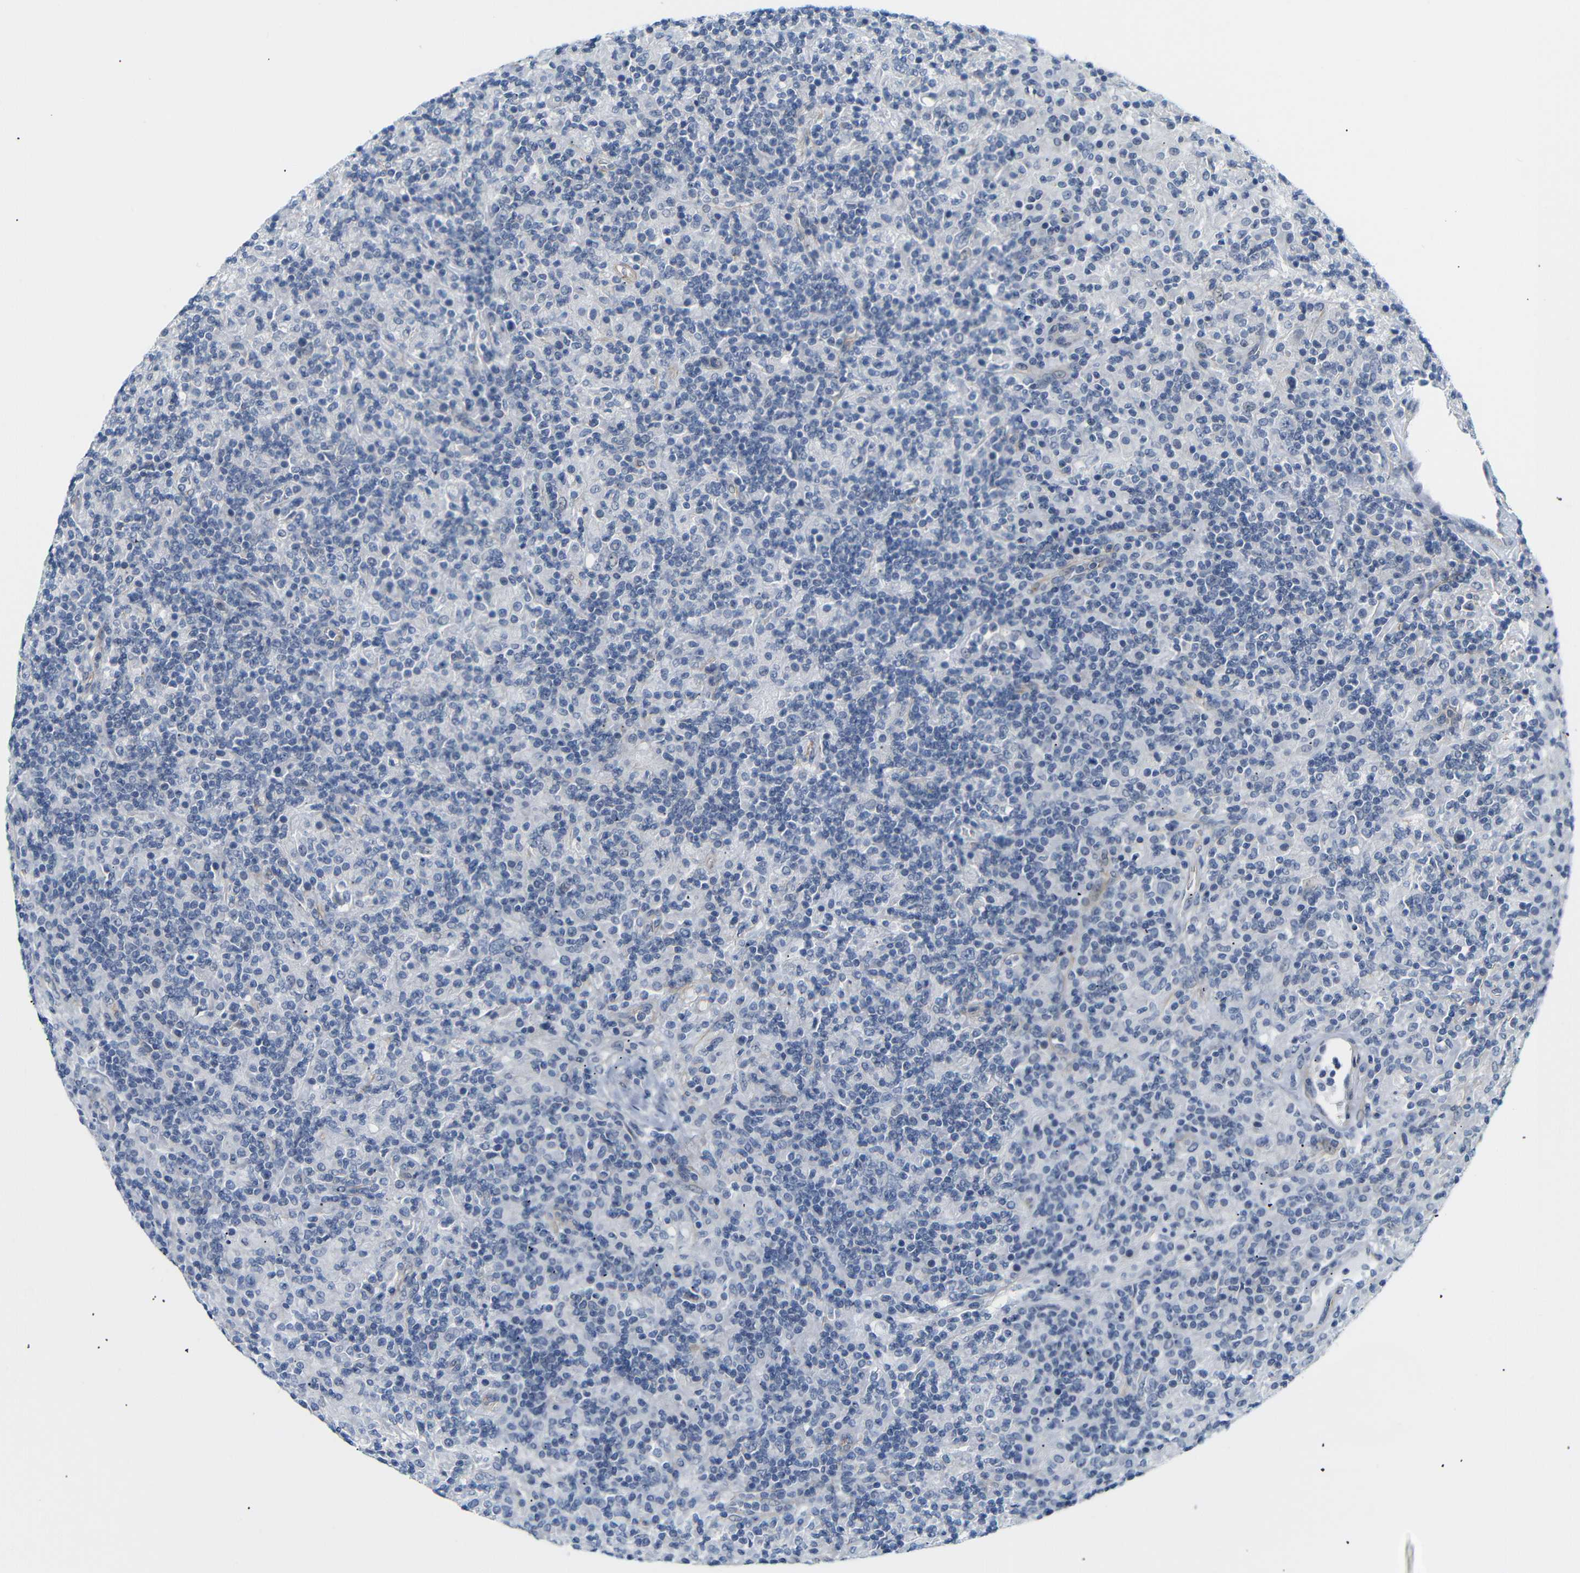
{"staining": {"intensity": "negative", "quantity": "none", "location": "none"}, "tissue": "lymphoma", "cell_type": "Tumor cells", "image_type": "cancer", "snomed": [{"axis": "morphology", "description": "Hodgkin's disease, NOS"}, {"axis": "topography", "description": "Lymph node"}], "caption": "This is a micrograph of immunohistochemistry staining of Hodgkin's disease, which shows no expression in tumor cells. The staining is performed using DAB brown chromogen with nuclei counter-stained in using hematoxylin.", "gene": "STMN3", "patient": {"sex": "male", "age": 70}}